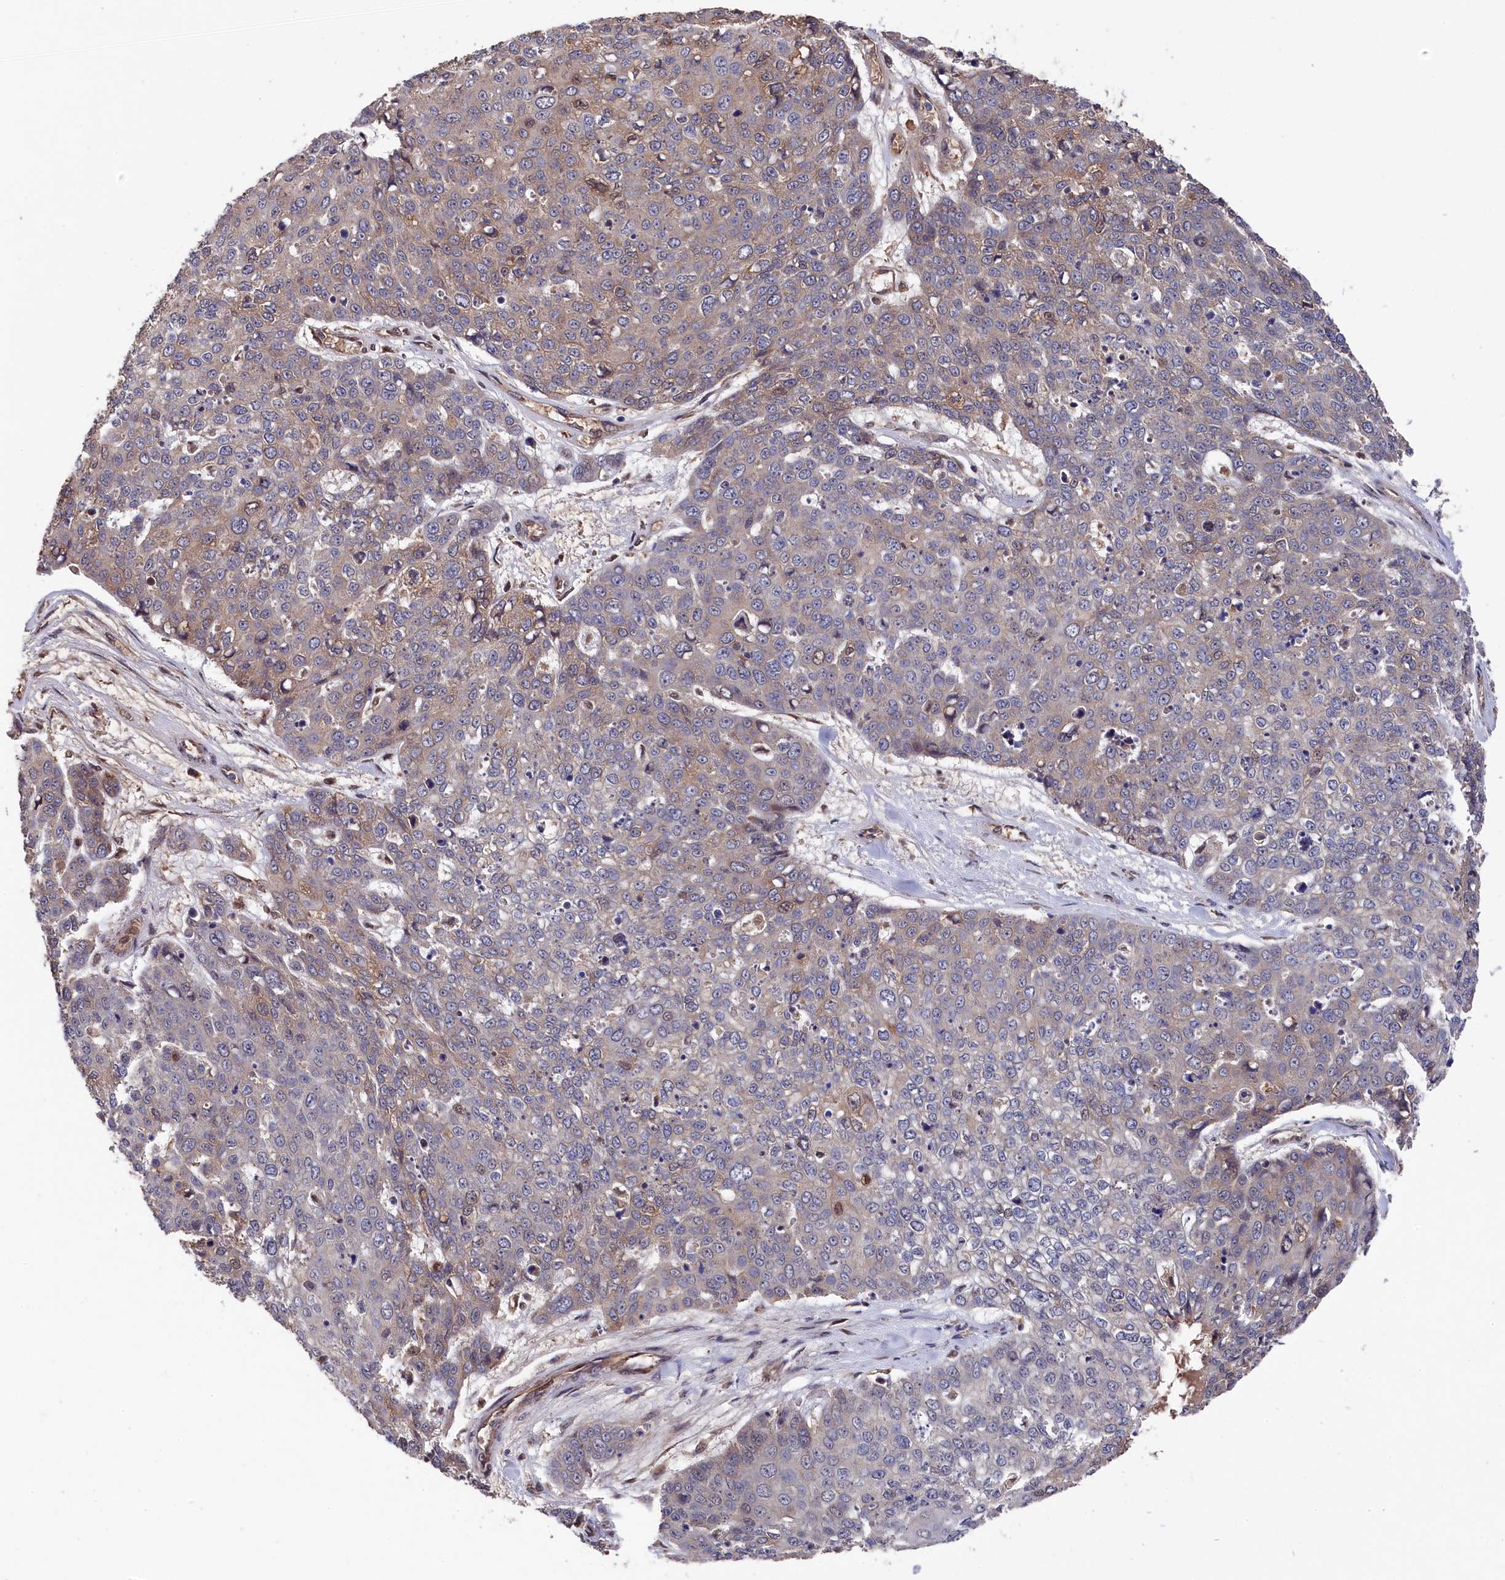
{"staining": {"intensity": "weak", "quantity": "25%-75%", "location": "cytoplasmic/membranous"}, "tissue": "skin cancer", "cell_type": "Tumor cells", "image_type": "cancer", "snomed": [{"axis": "morphology", "description": "Squamous cell carcinoma, NOS"}, {"axis": "topography", "description": "Skin"}], "caption": "Skin cancer (squamous cell carcinoma) tissue reveals weak cytoplasmic/membranous expression in about 25%-75% of tumor cells, visualized by immunohistochemistry.", "gene": "SLC12A4", "patient": {"sex": "male", "age": 71}}